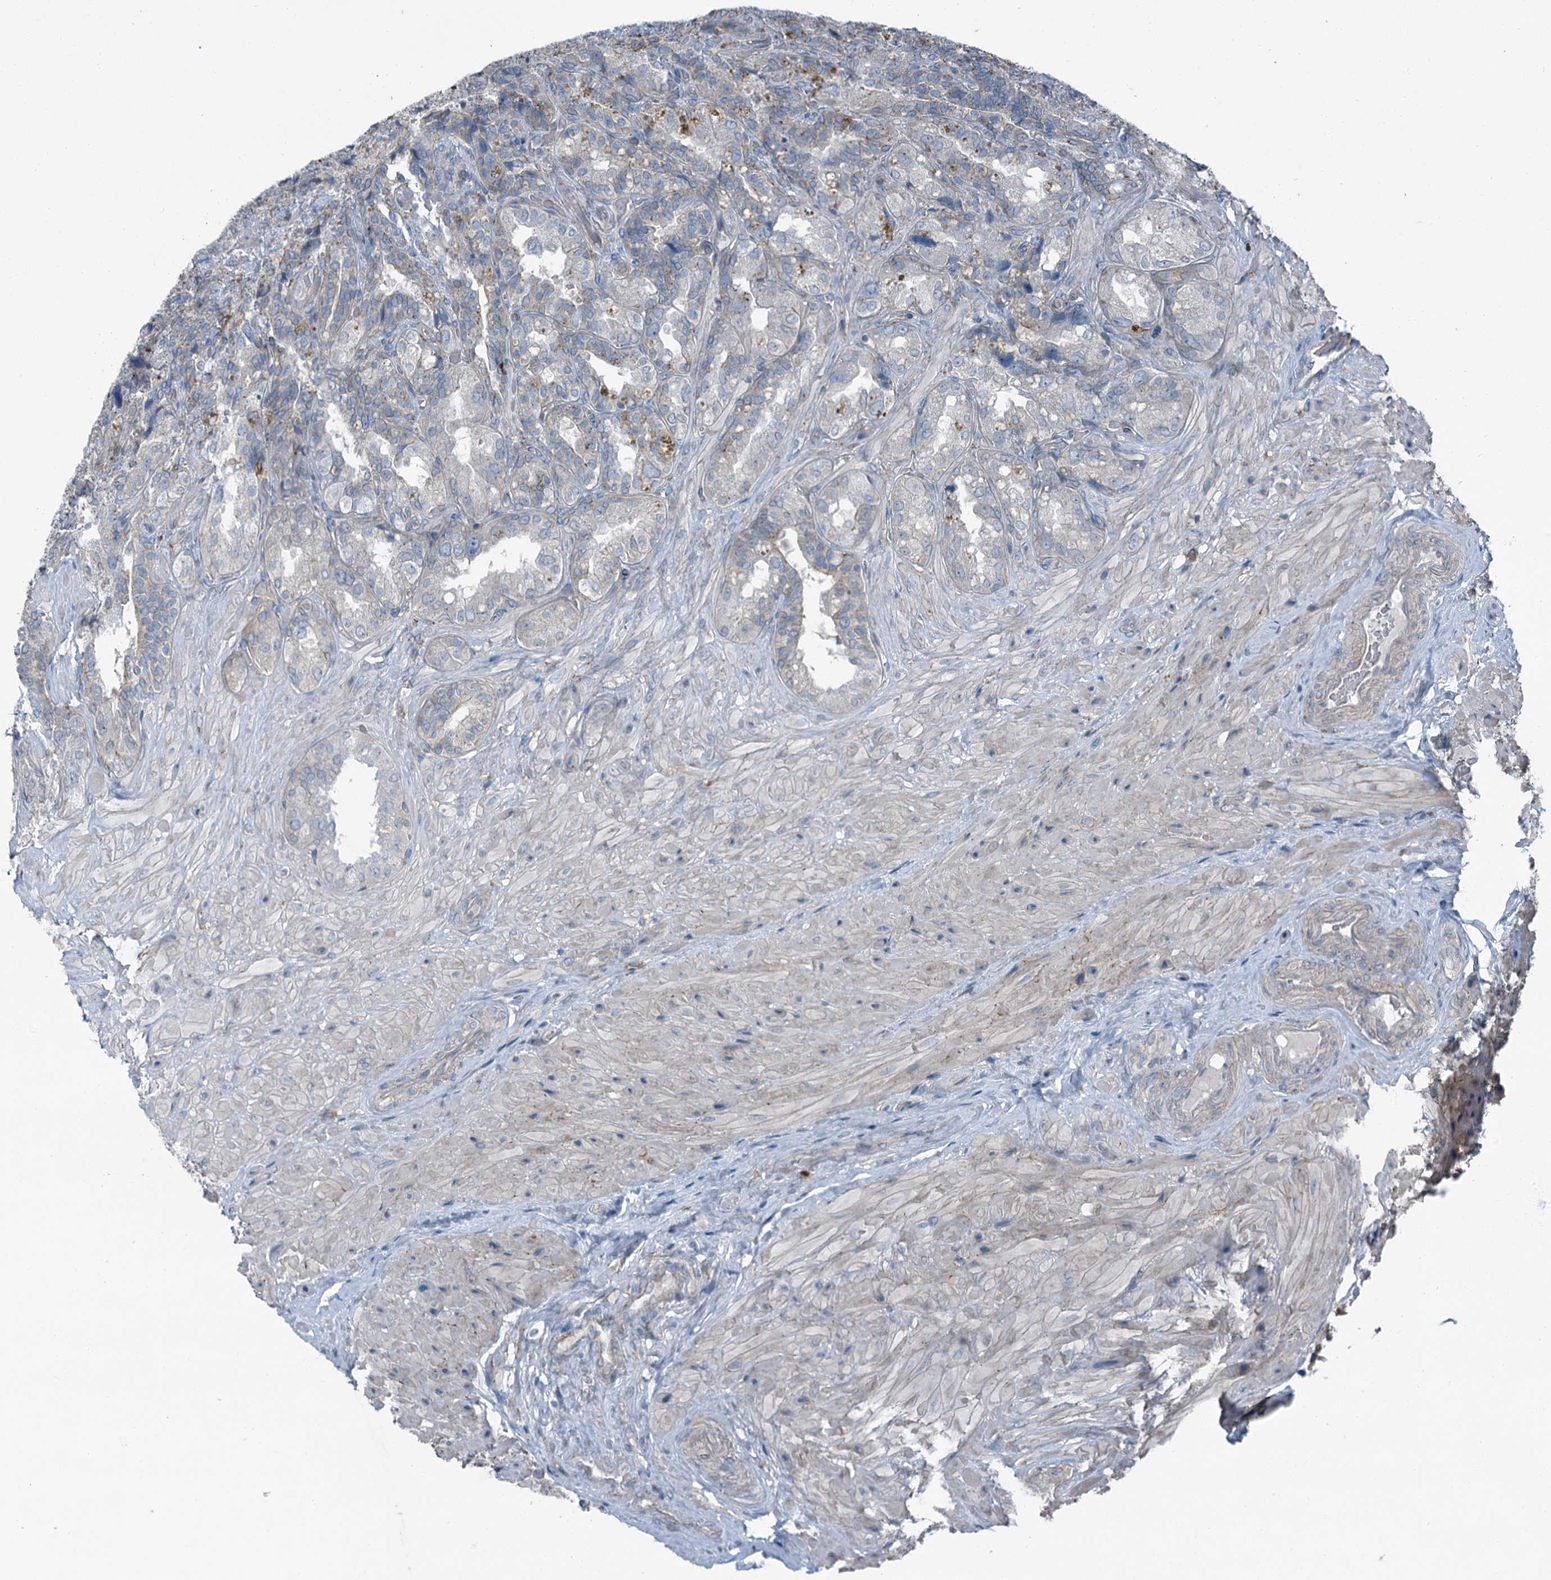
{"staining": {"intensity": "weak", "quantity": "<25%", "location": "cytoplasmic/membranous"}, "tissue": "seminal vesicle", "cell_type": "Glandular cells", "image_type": "normal", "snomed": [{"axis": "morphology", "description": "Normal tissue, NOS"}, {"axis": "topography", "description": "Prostate and seminal vesicle, NOS"}, {"axis": "topography", "description": "Prostate"}, {"axis": "topography", "description": "Seminal veicle"}], "caption": "This is a histopathology image of immunohistochemistry staining of unremarkable seminal vesicle, which shows no expression in glandular cells.", "gene": "AXL", "patient": {"sex": "male", "age": 67}}